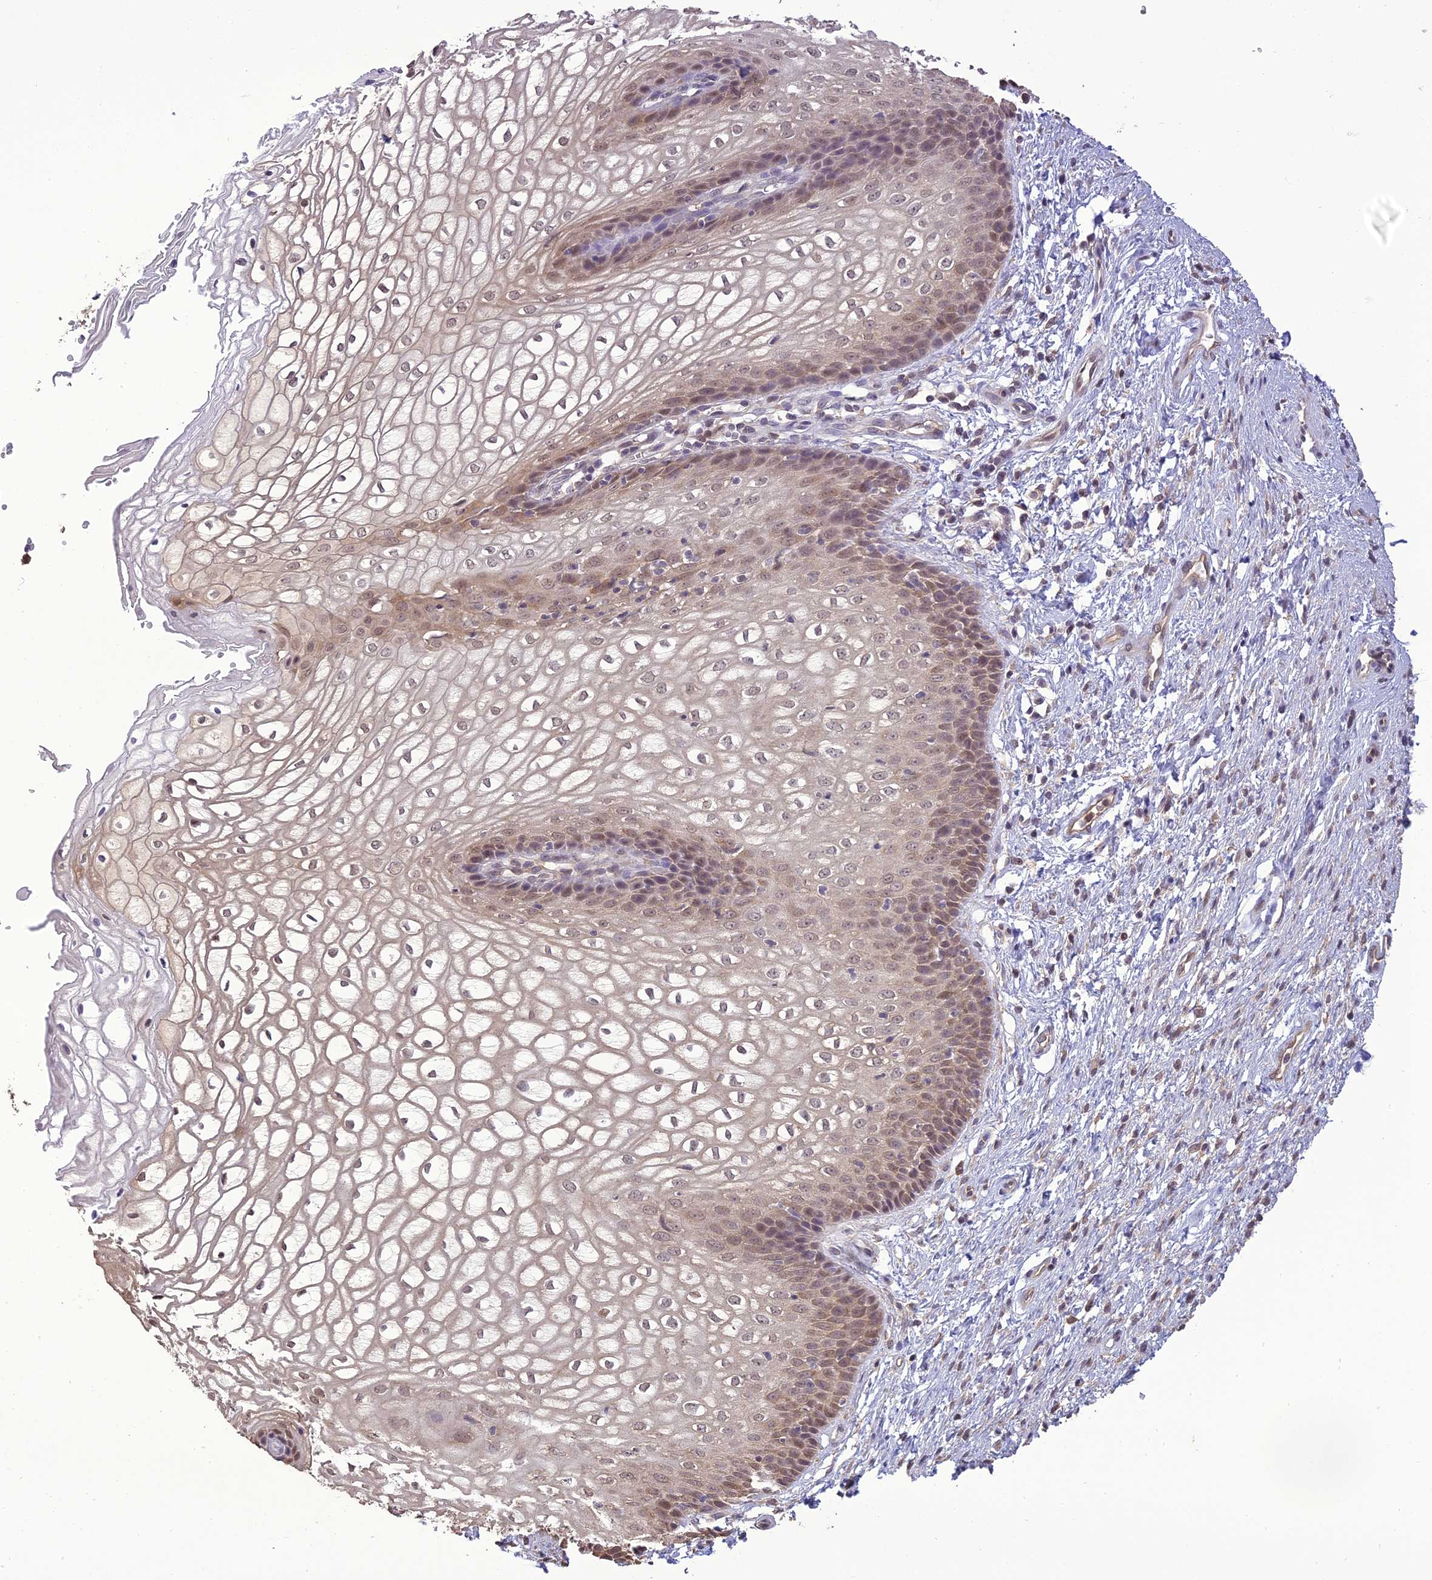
{"staining": {"intensity": "weak", "quantity": "25%-75%", "location": "nuclear"}, "tissue": "vagina", "cell_type": "Squamous epithelial cells", "image_type": "normal", "snomed": [{"axis": "morphology", "description": "Normal tissue, NOS"}, {"axis": "topography", "description": "Vagina"}], "caption": "Weak nuclear expression is present in approximately 25%-75% of squamous epithelial cells in unremarkable vagina.", "gene": "TIGD7", "patient": {"sex": "female", "age": 34}}